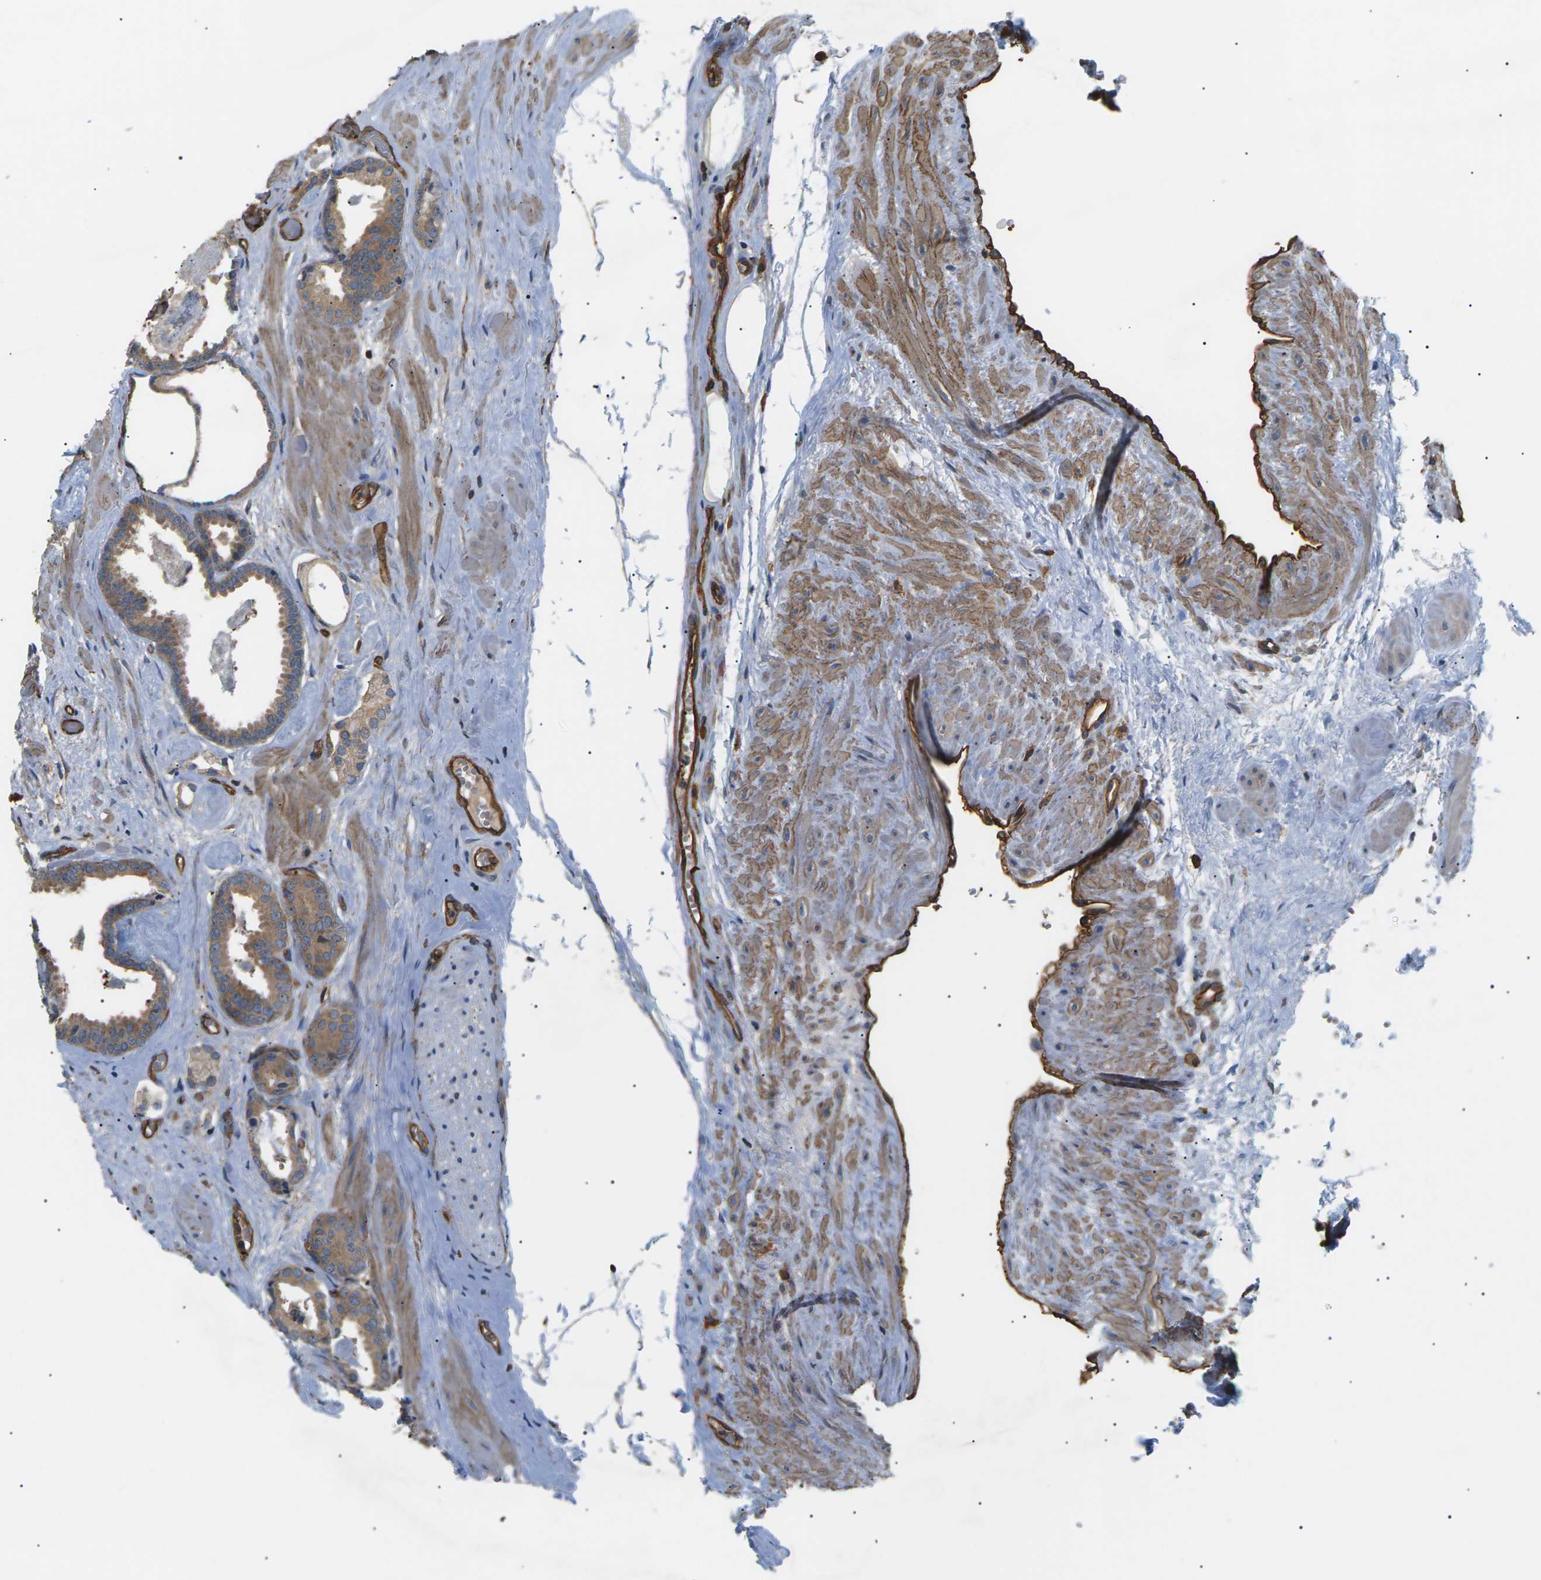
{"staining": {"intensity": "moderate", "quantity": ">75%", "location": "cytoplasmic/membranous"}, "tissue": "prostate cancer", "cell_type": "Tumor cells", "image_type": "cancer", "snomed": [{"axis": "morphology", "description": "Adenocarcinoma, Low grade"}, {"axis": "topography", "description": "Prostate"}], "caption": "A brown stain highlights moderate cytoplasmic/membranous expression of a protein in prostate cancer tumor cells.", "gene": "TMTC4", "patient": {"sex": "male", "age": 53}}